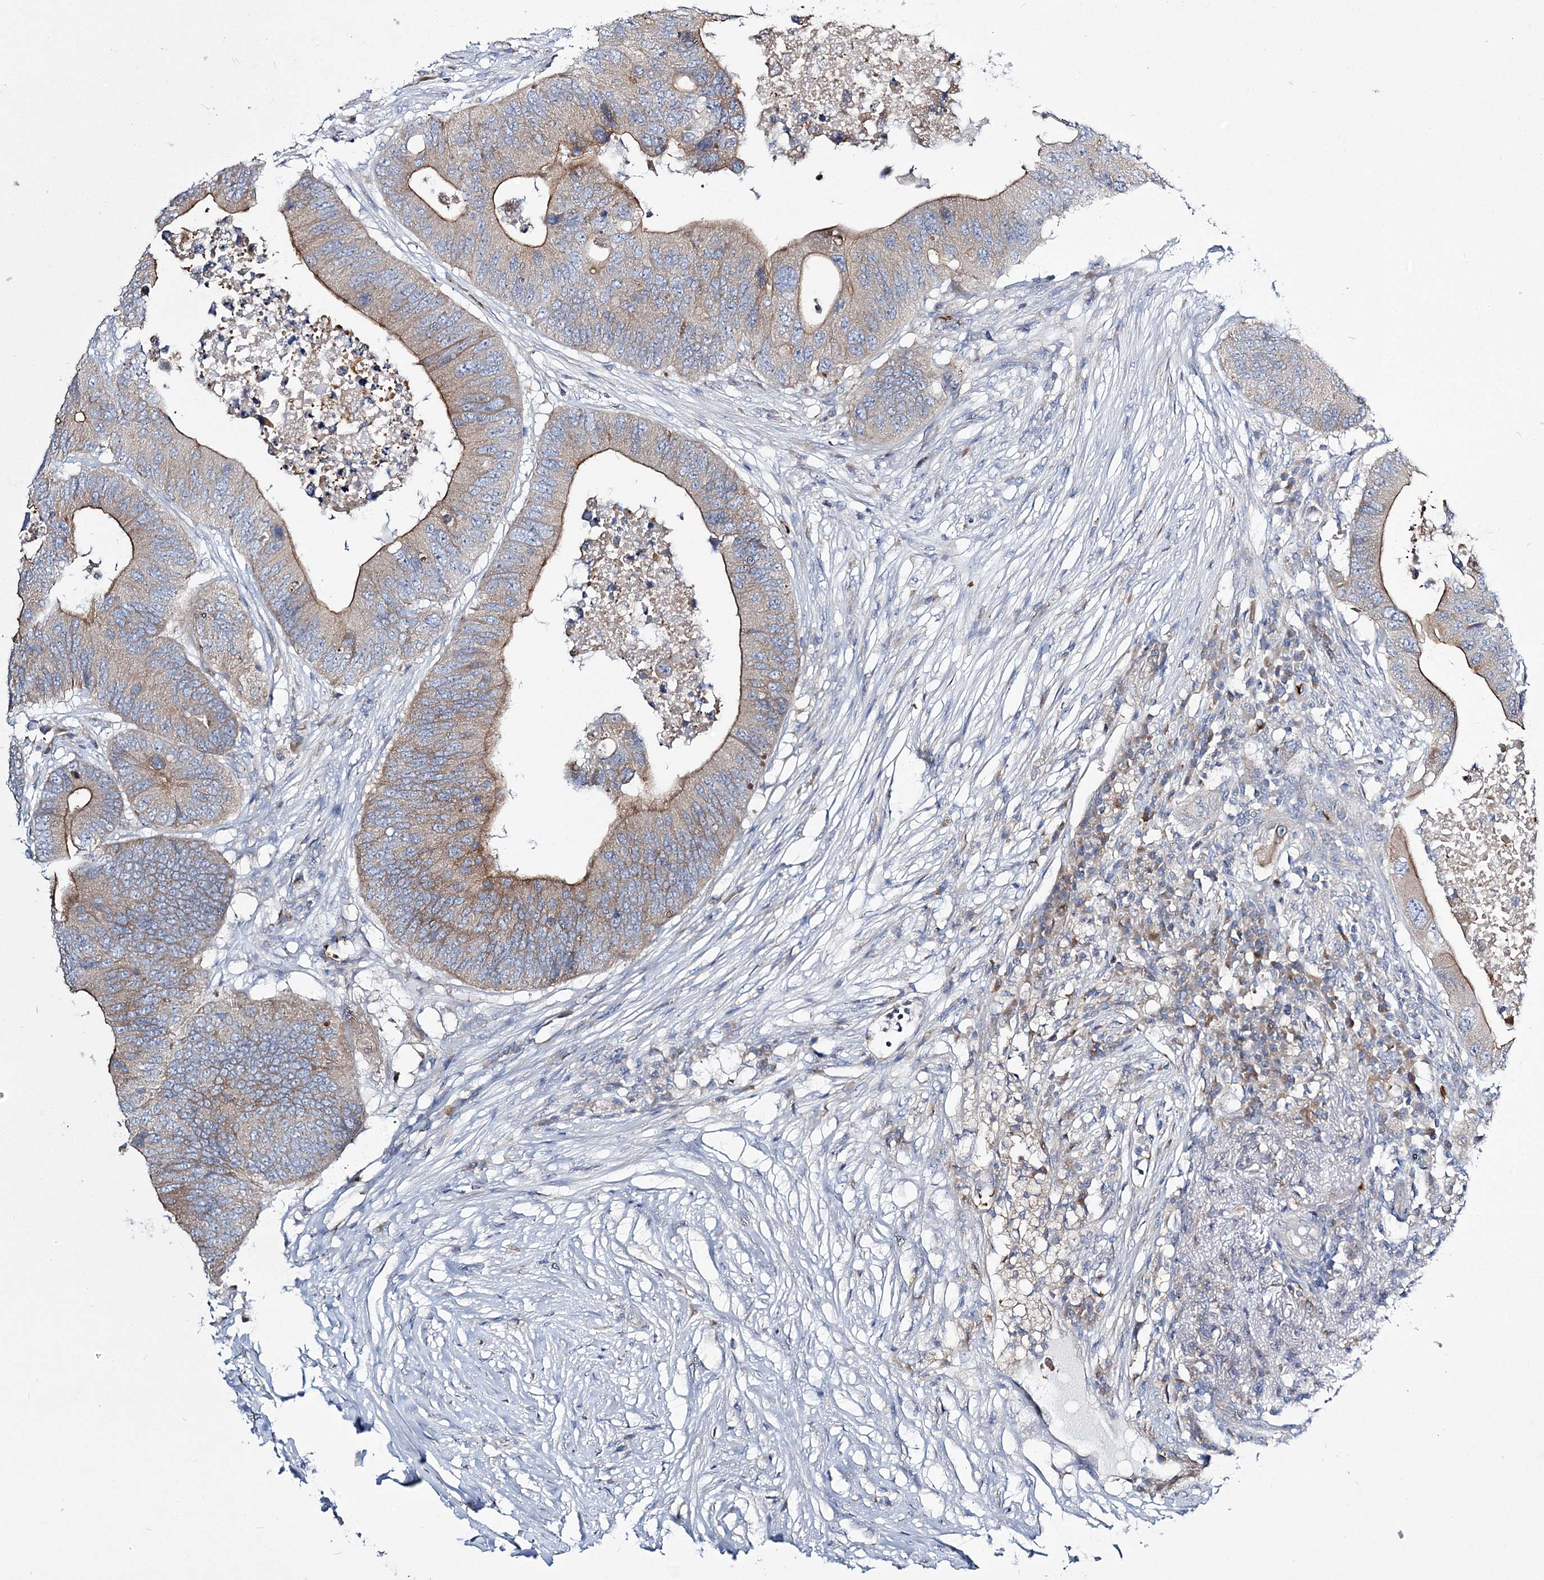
{"staining": {"intensity": "moderate", "quantity": "25%-75%", "location": "cytoplasmic/membranous"}, "tissue": "colorectal cancer", "cell_type": "Tumor cells", "image_type": "cancer", "snomed": [{"axis": "morphology", "description": "Adenocarcinoma, NOS"}, {"axis": "topography", "description": "Colon"}], "caption": "The immunohistochemical stain highlights moderate cytoplasmic/membranous positivity in tumor cells of adenocarcinoma (colorectal) tissue.", "gene": "ATP11B", "patient": {"sex": "male", "age": 71}}